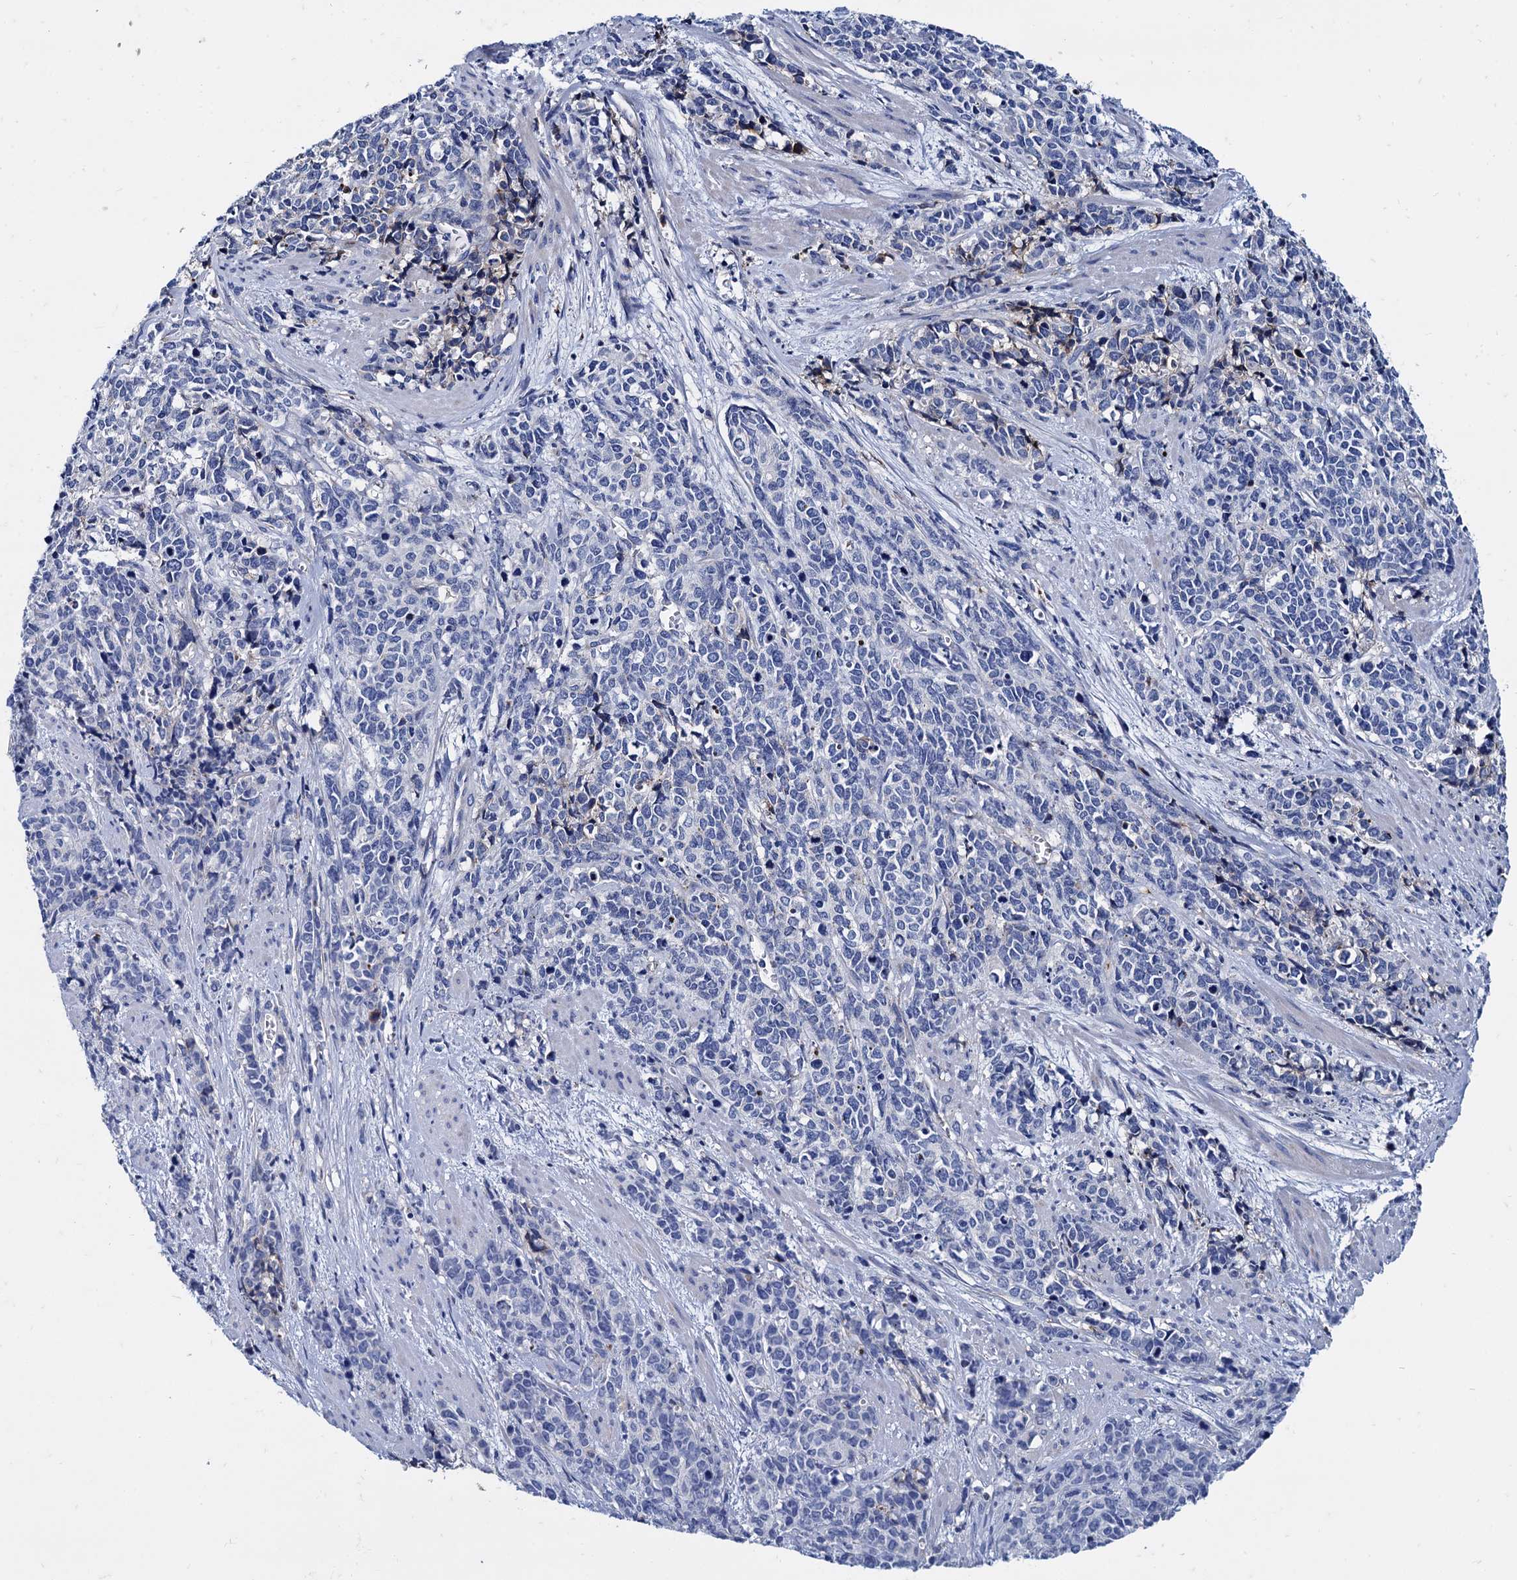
{"staining": {"intensity": "negative", "quantity": "none", "location": "none"}, "tissue": "cervical cancer", "cell_type": "Tumor cells", "image_type": "cancer", "snomed": [{"axis": "morphology", "description": "Squamous cell carcinoma, NOS"}, {"axis": "topography", "description": "Cervix"}], "caption": "An image of human cervical cancer is negative for staining in tumor cells. Brightfield microscopy of immunohistochemistry (IHC) stained with DAB (3,3'-diaminobenzidine) (brown) and hematoxylin (blue), captured at high magnification.", "gene": "APOD", "patient": {"sex": "female", "age": 60}}